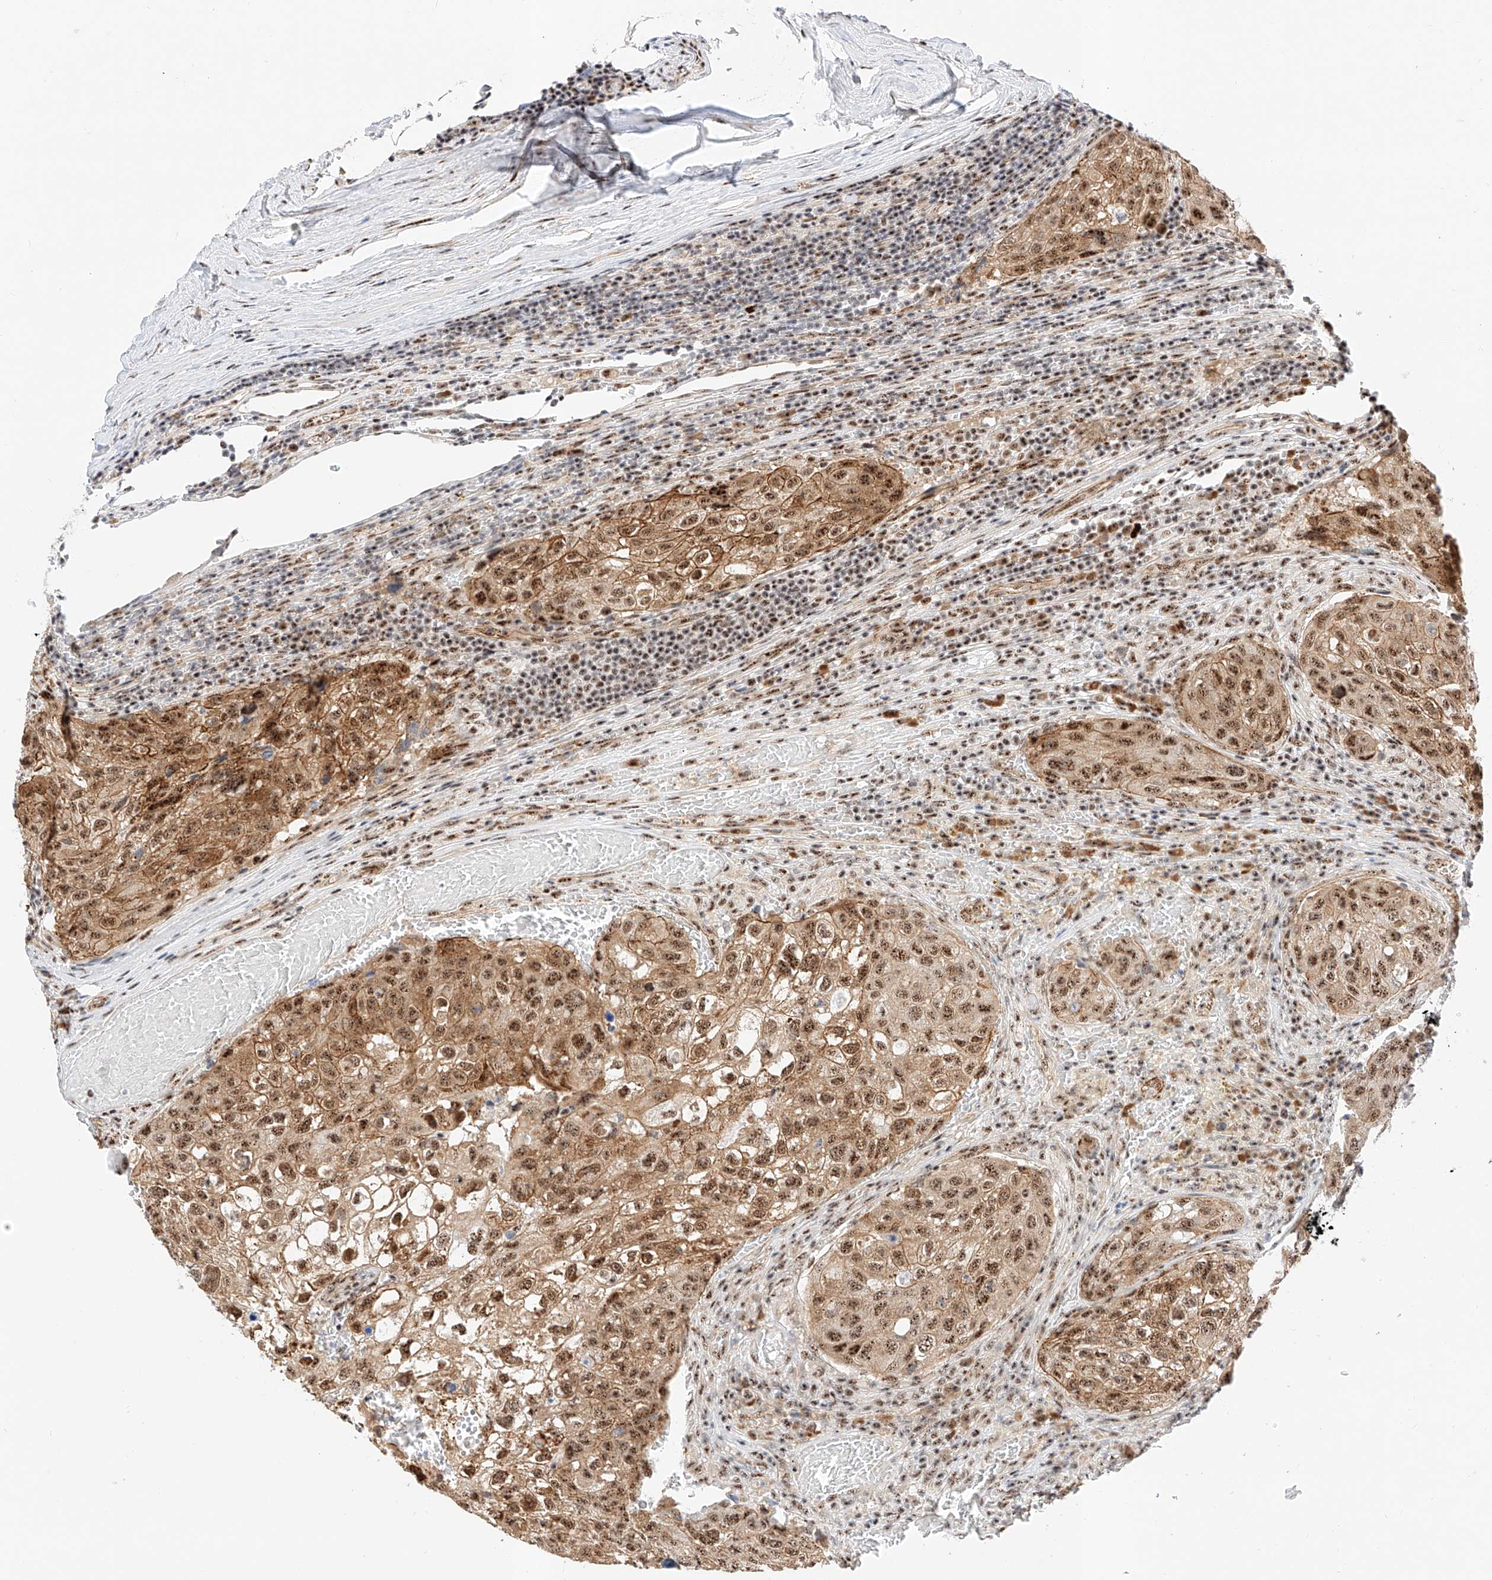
{"staining": {"intensity": "moderate", "quantity": ">75%", "location": "cytoplasmic/membranous,nuclear"}, "tissue": "urothelial cancer", "cell_type": "Tumor cells", "image_type": "cancer", "snomed": [{"axis": "morphology", "description": "Urothelial carcinoma, High grade"}, {"axis": "topography", "description": "Lymph node"}, {"axis": "topography", "description": "Urinary bladder"}], "caption": "A photomicrograph showing moderate cytoplasmic/membranous and nuclear staining in approximately >75% of tumor cells in urothelial cancer, as visualized by brown immunohistochemical staining.", "gene": "ATXN7L2", "patient": {"sex": "male", "age": 51}}